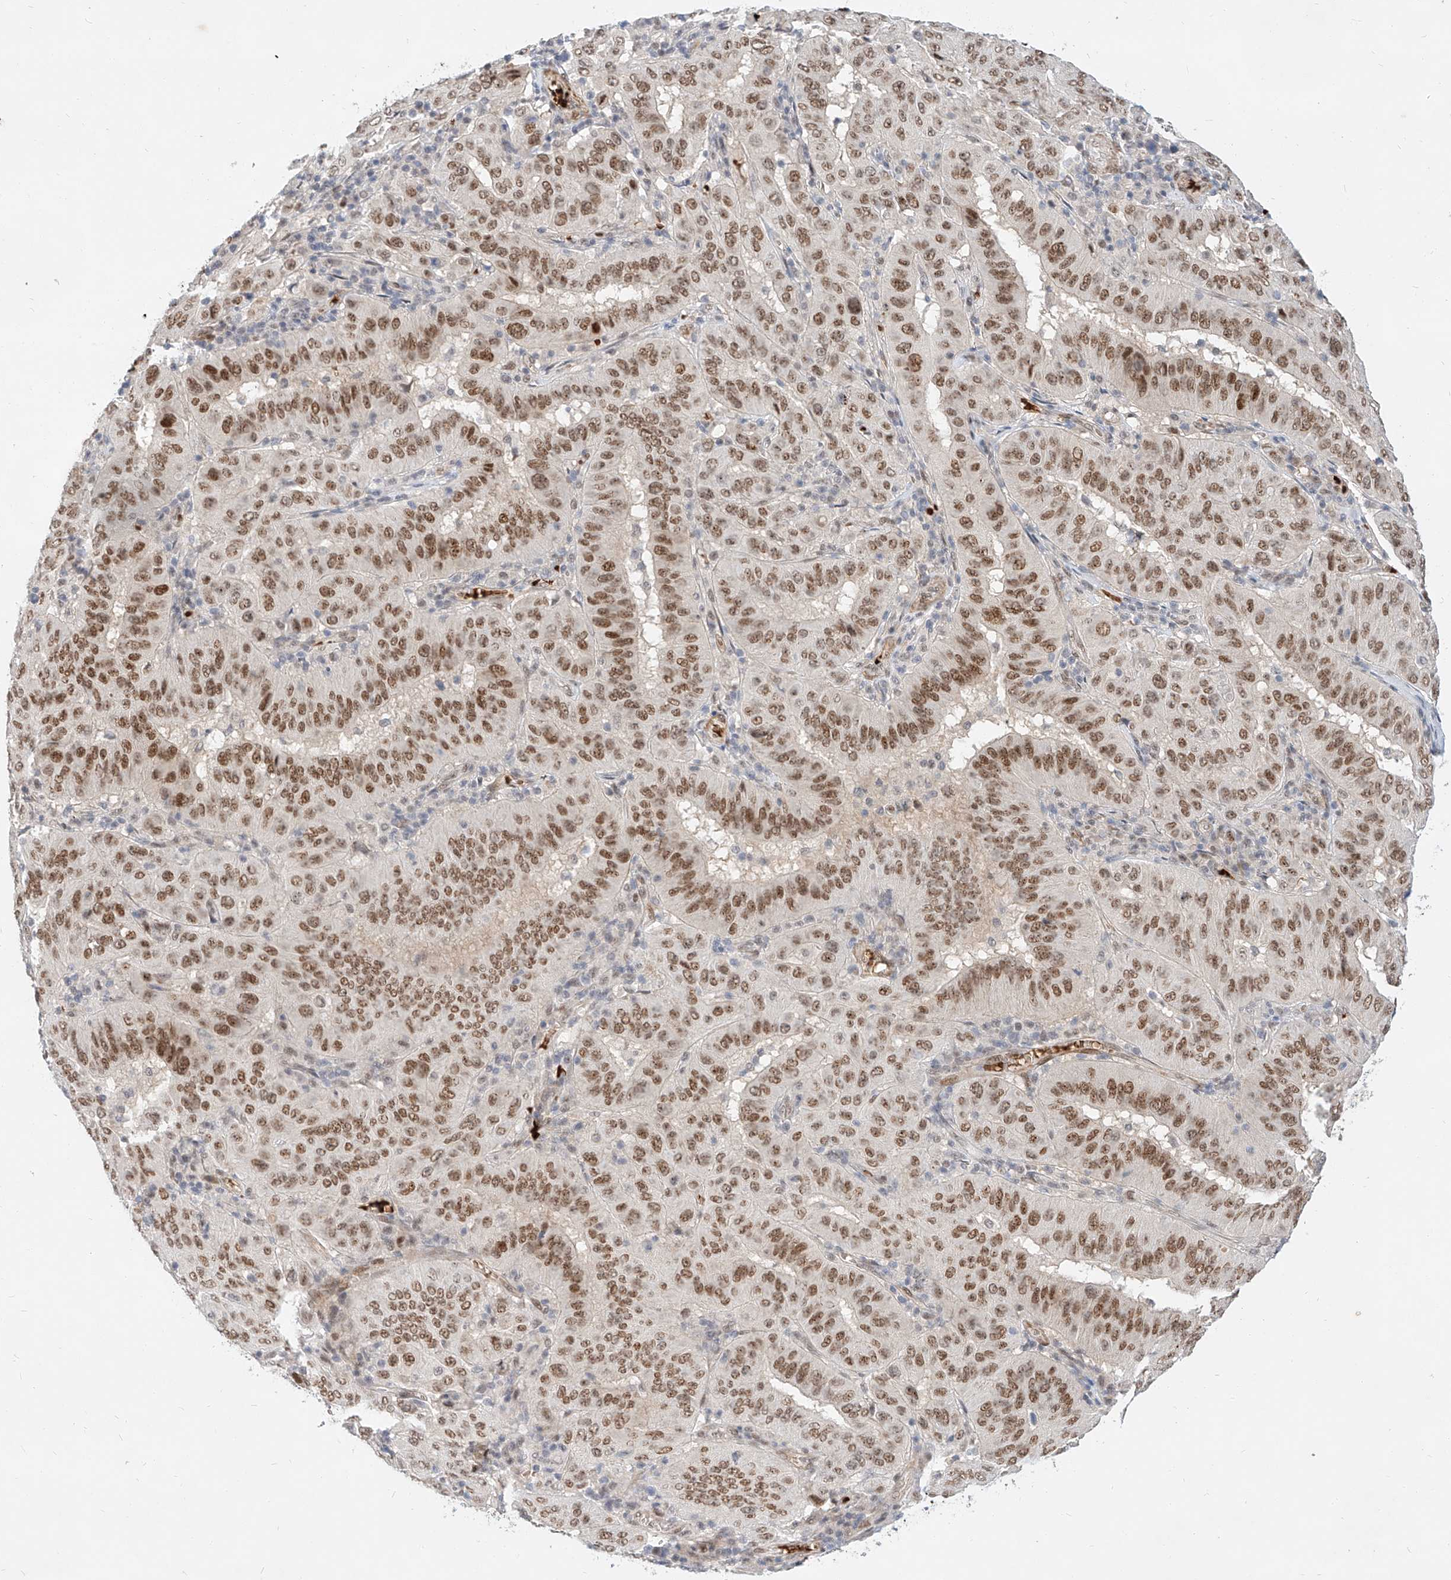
{"staining": {"intensity": "moderate", "quantity": ">75%", "location": "nuclear"}, "tissue": "pancreatic cancer", "cell_type": "Tumor cells", "image_type": "cancer", "snomed": [{"axis": "morphology", "description": "Adenocarcinoma, NOS"}, {"axis": "topography", "description": "Pancreas"}], "caption": "Immunohistochemical staining of human adenocarcinoma (pancreatic) shows moderate nuclear protein staining in approximately >75% of tumor cells.", "gene": "CBX8", "patient": {"sex": "male", "age": 63}}